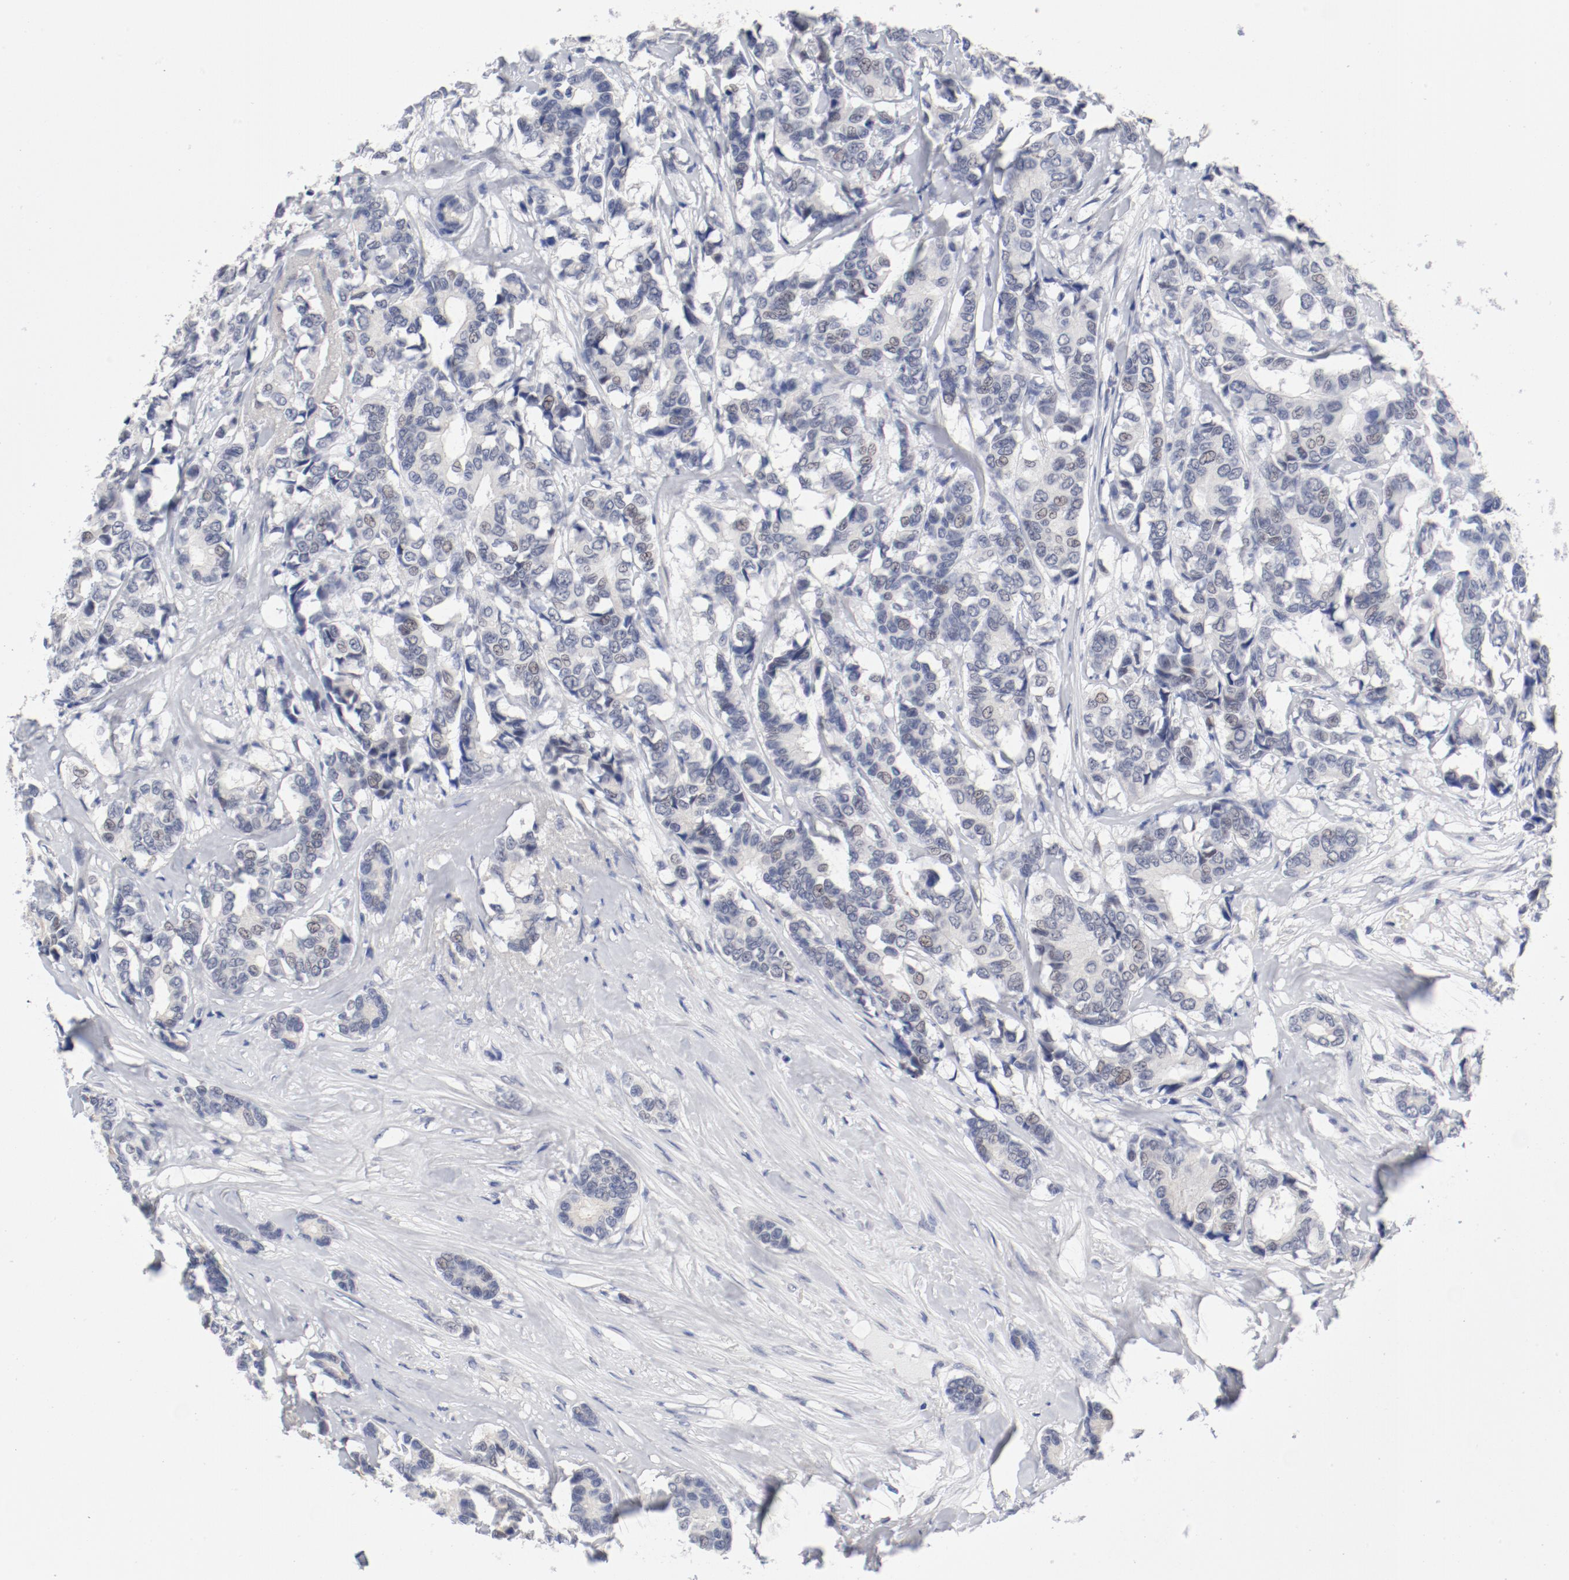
{"staining": {"intensity": "negative", "quantity": "none", "location": "none"}, "tissue": "breast cancer", "cell_type": "Tumor cells", "image_type": "cancer", "snomed": [{"axis": "morphology", "description": "Duct carcinoma"}, {"axis": "topography", "description": "Breast"}], "caption": "Breast cancer stained for a protein using immunohistochemistry (IHC) exhibits no expression tumor cells.", "gene": "ANKLE2", "patient": {"sex": "female", "age": 87}}